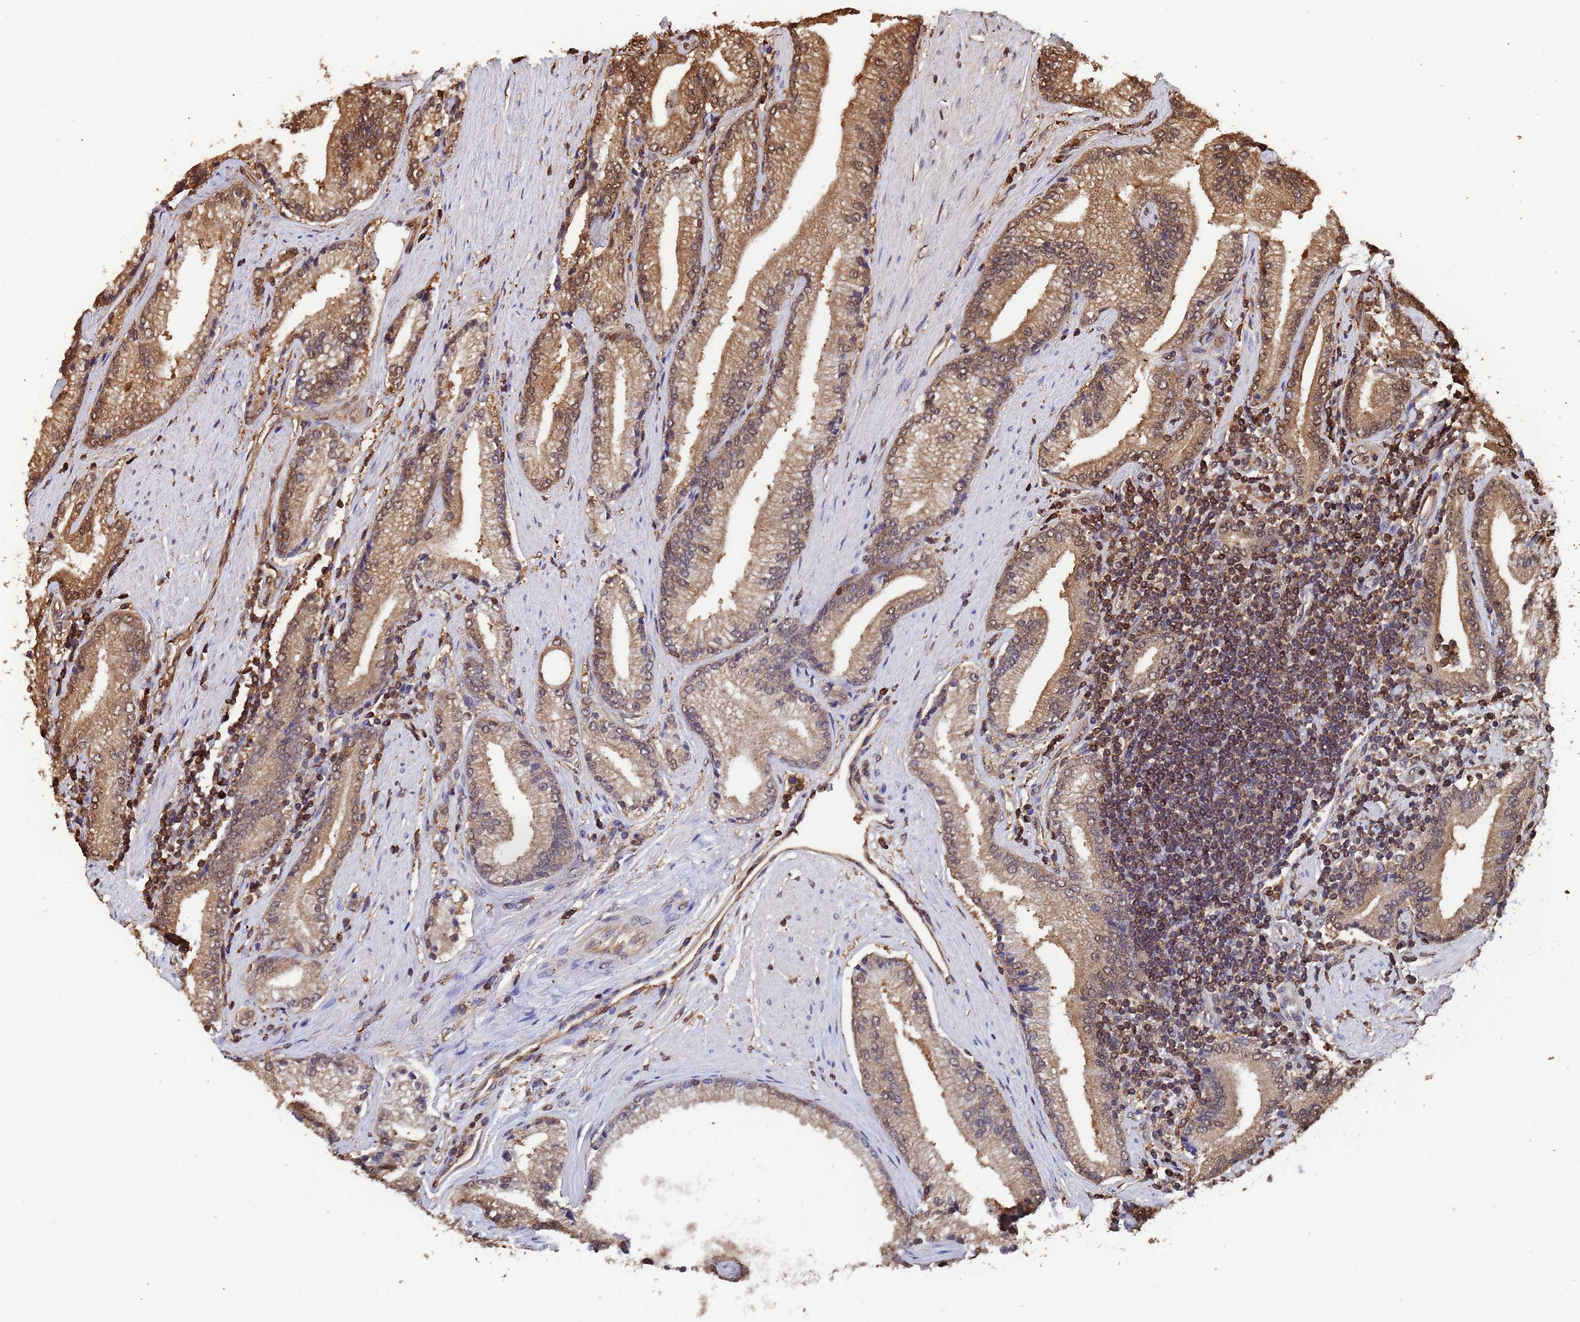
{"staining": {"intensity": "moderate", "quantity": ">75%", "location": "cytoplasmic/membranous,nuclear"}, "tissue": "prostate cancer", "cell_type": "Tumor cells", "image_type": "cancer", "snomed": [{"axis": "morphology", "description": "Adenocarcinoma, High grade"}, {"axis": "topography", "description": "Prostate"}], "caption": "Prostate cancer stained with a protein marker shows moderate staining in tumor cells.", "gene": "SUMO4", "patient": {"sex": "male", "age": 67}}